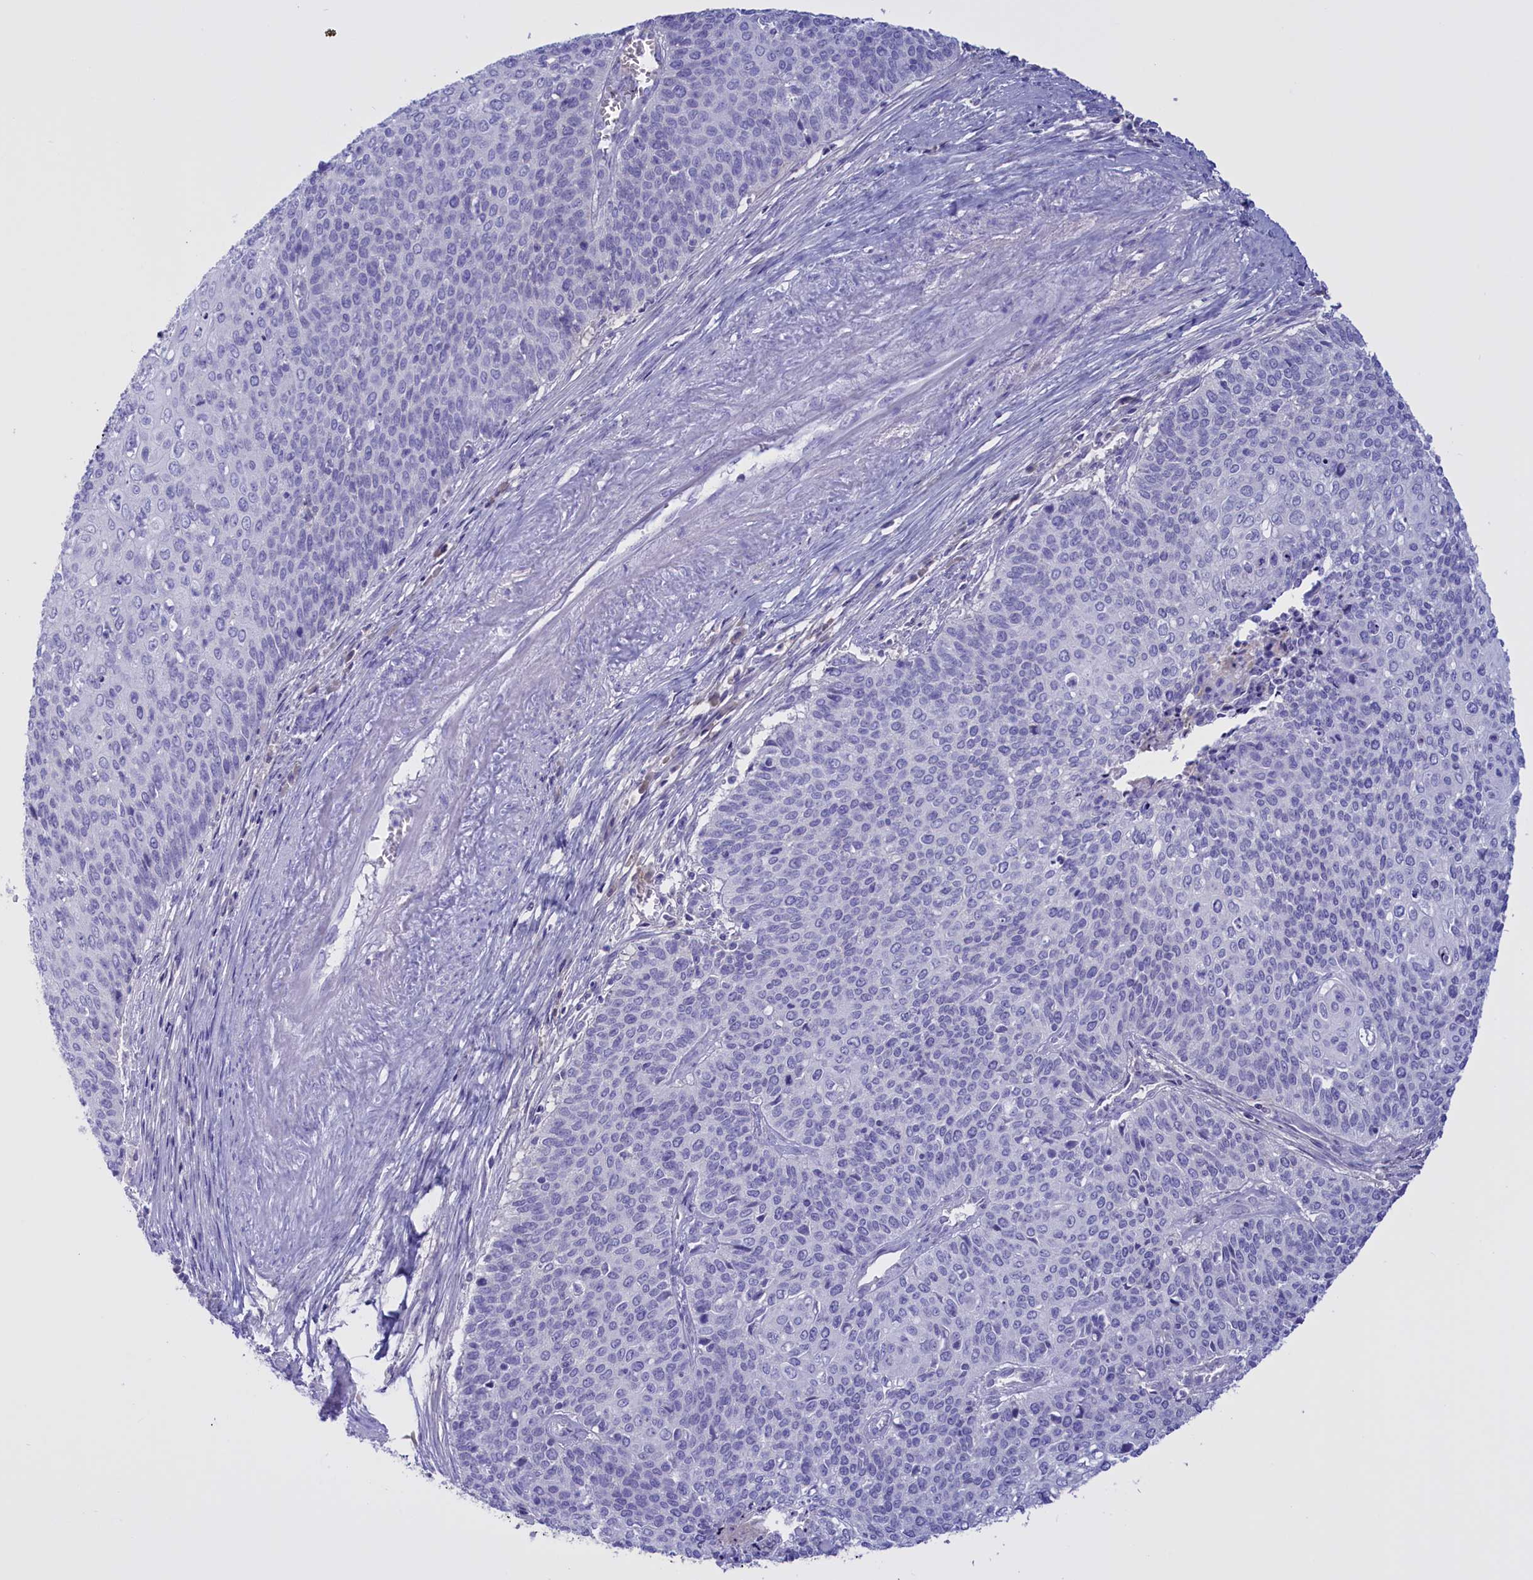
{"staining": {"intensity": "negative", "quantity": "none", "location": "none"}, "tissue": "cervical cancer", "cell_type": "Tumor cells", "image_type": "cancer", "snomed": [{"axis": "morphology", "description": "Squamous cell carcinoma, NOS"}, {"axis": "topography", "description": "Cervix"}], "caption": "DAB (3,3'-diaminobenzidine) immunohistochemical staining of cervical squamous cell carcinoma demonstrates no significant positivity in tumor cells.", "gene": "PROK2", "patient": {"sex": "female", "age": 39}}